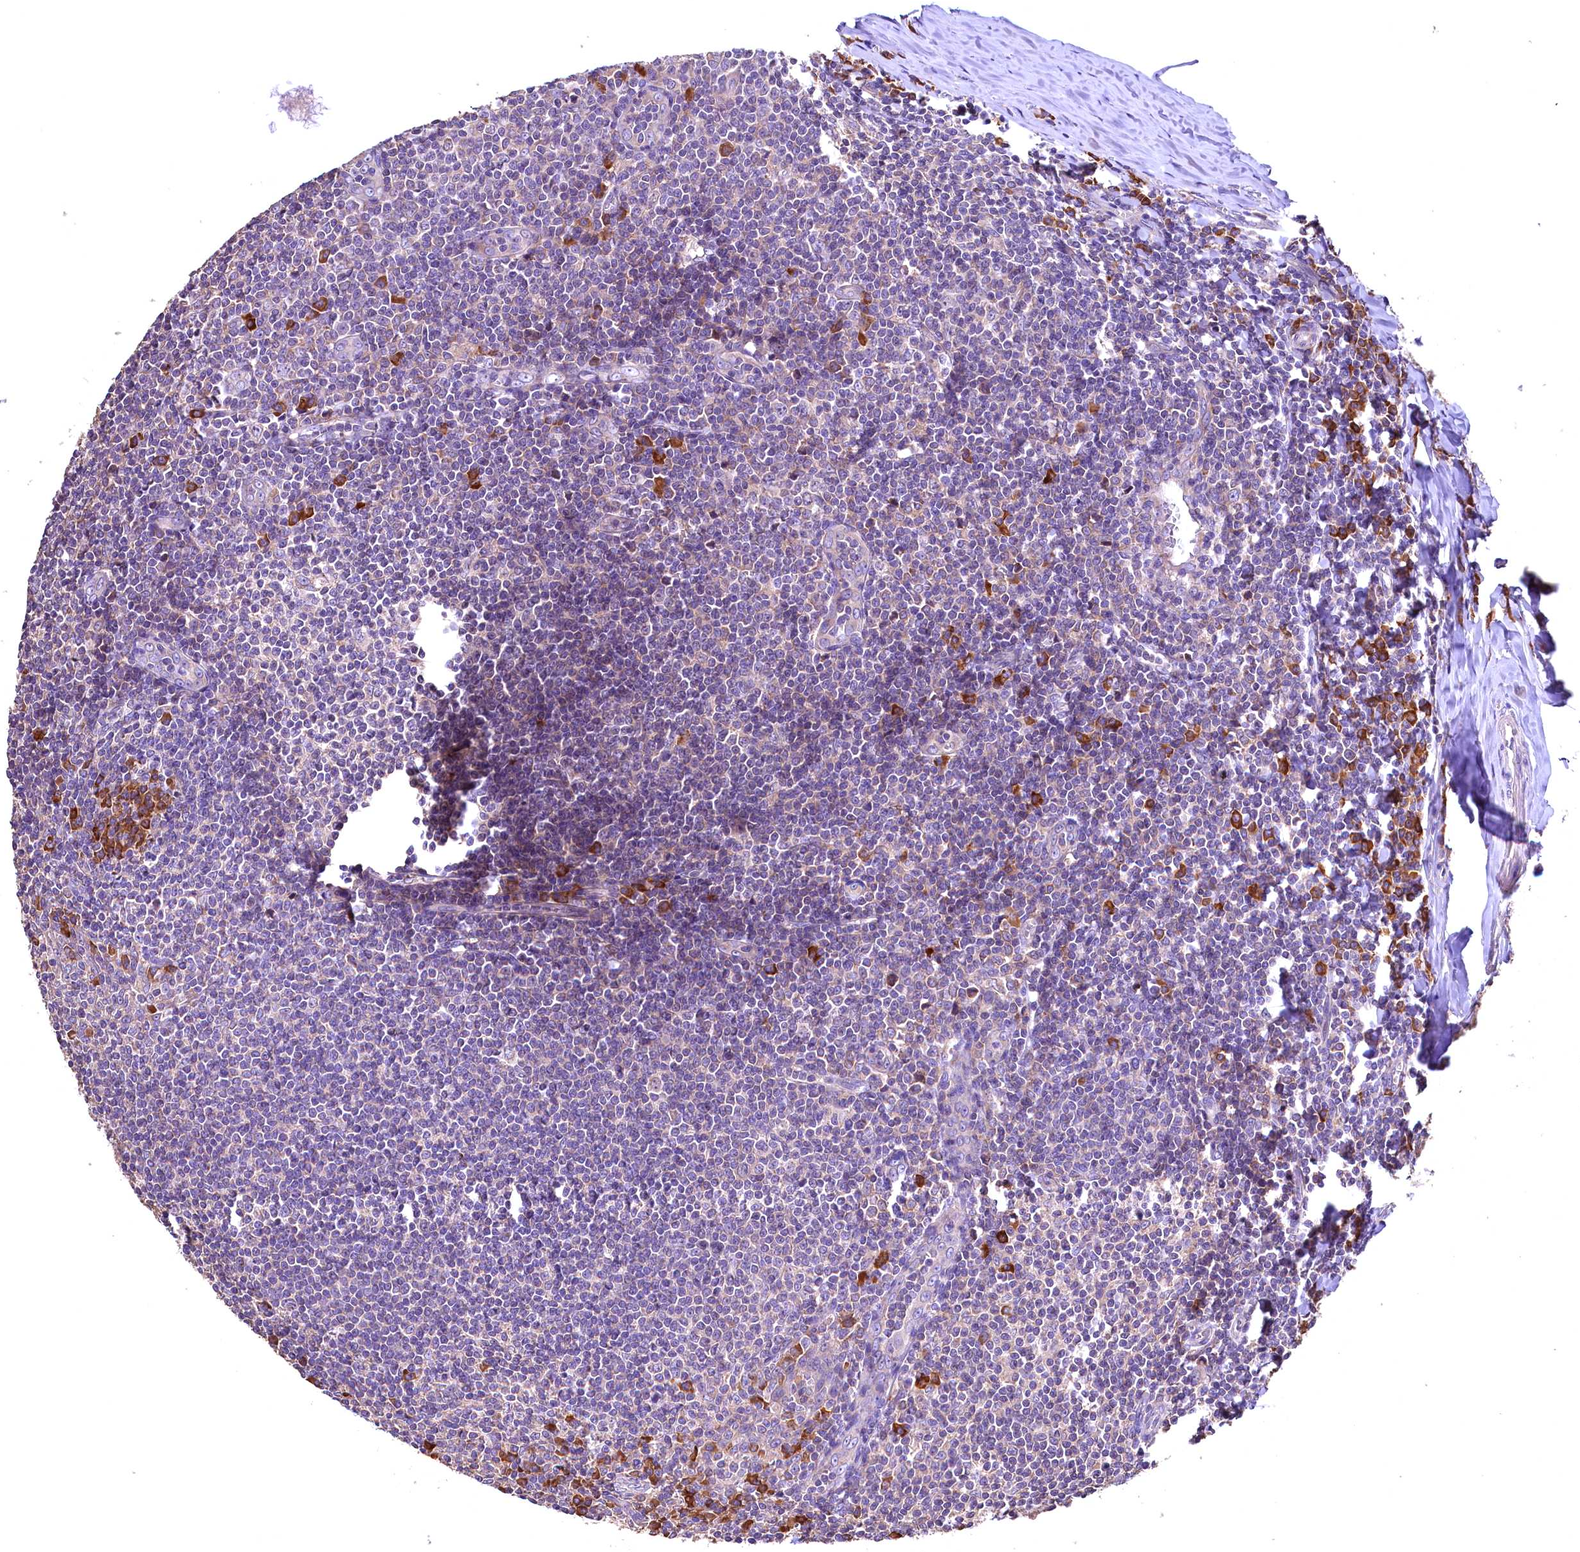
{"staining": {"intensity": "negative", "quantity": "none", "location": "none"}, "tissue": "tonsil", "cell_type": "Germinal center cells", "image_type": "normal", "snomed": [{"axis": "morphology", "description": "Normal tissue, NOS"}, {"axis": "topography", "description": "Tonsil"}], "caption": "IHC photomicrograph of benign tonsil stained for a protein (brown), which reveals no positivity in germinal center cells. The staining is performed using DAB (3,3'-diaminobenzidine) brown chromogen with nuclei counter-stained in using hematoxylin.", "gene": "ENKD1", "patient": {"sex": "male", "age": 27}}